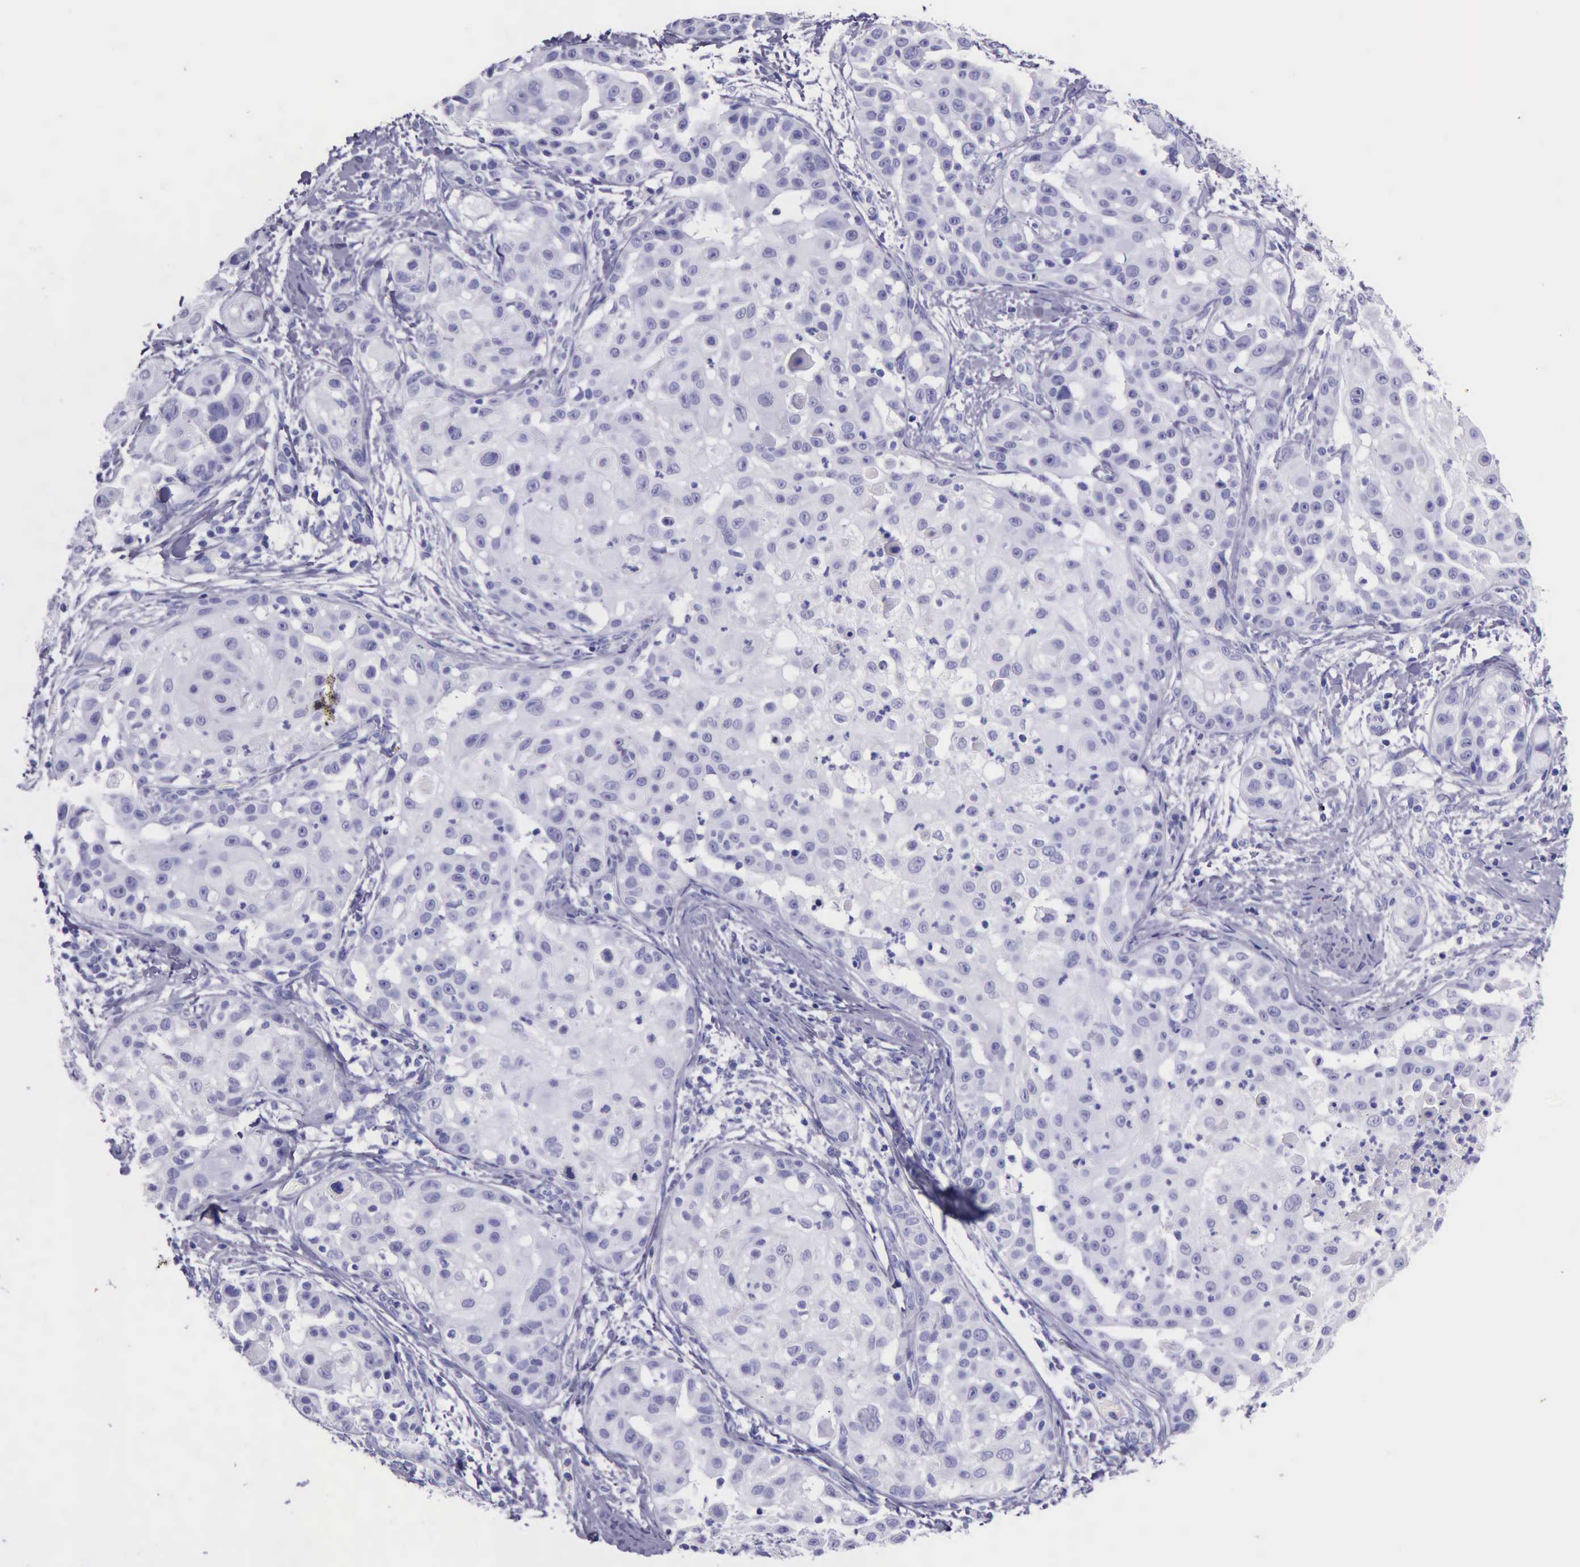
{"staining": {"intensity": "negative", "quantity": "none", "location": "none"}, "tissue": "skin cancer", "cell_type": "Tumor cells", "image_type": "cancer", "snomed": [{"axis": "morphology", "description": "Squamous cell carcinoma, NOS"}, {"axis": "topography", "description": "Skin"}], "caption": "Protein analysis of skin squamous cell carcinoma reveals no significant staining in tumor cells. (Immunohistochemistry (ihc), brightfield microscopy, high magnification).", "gene": "KLK3", "patient": {"sex": "female", "age": 57}}